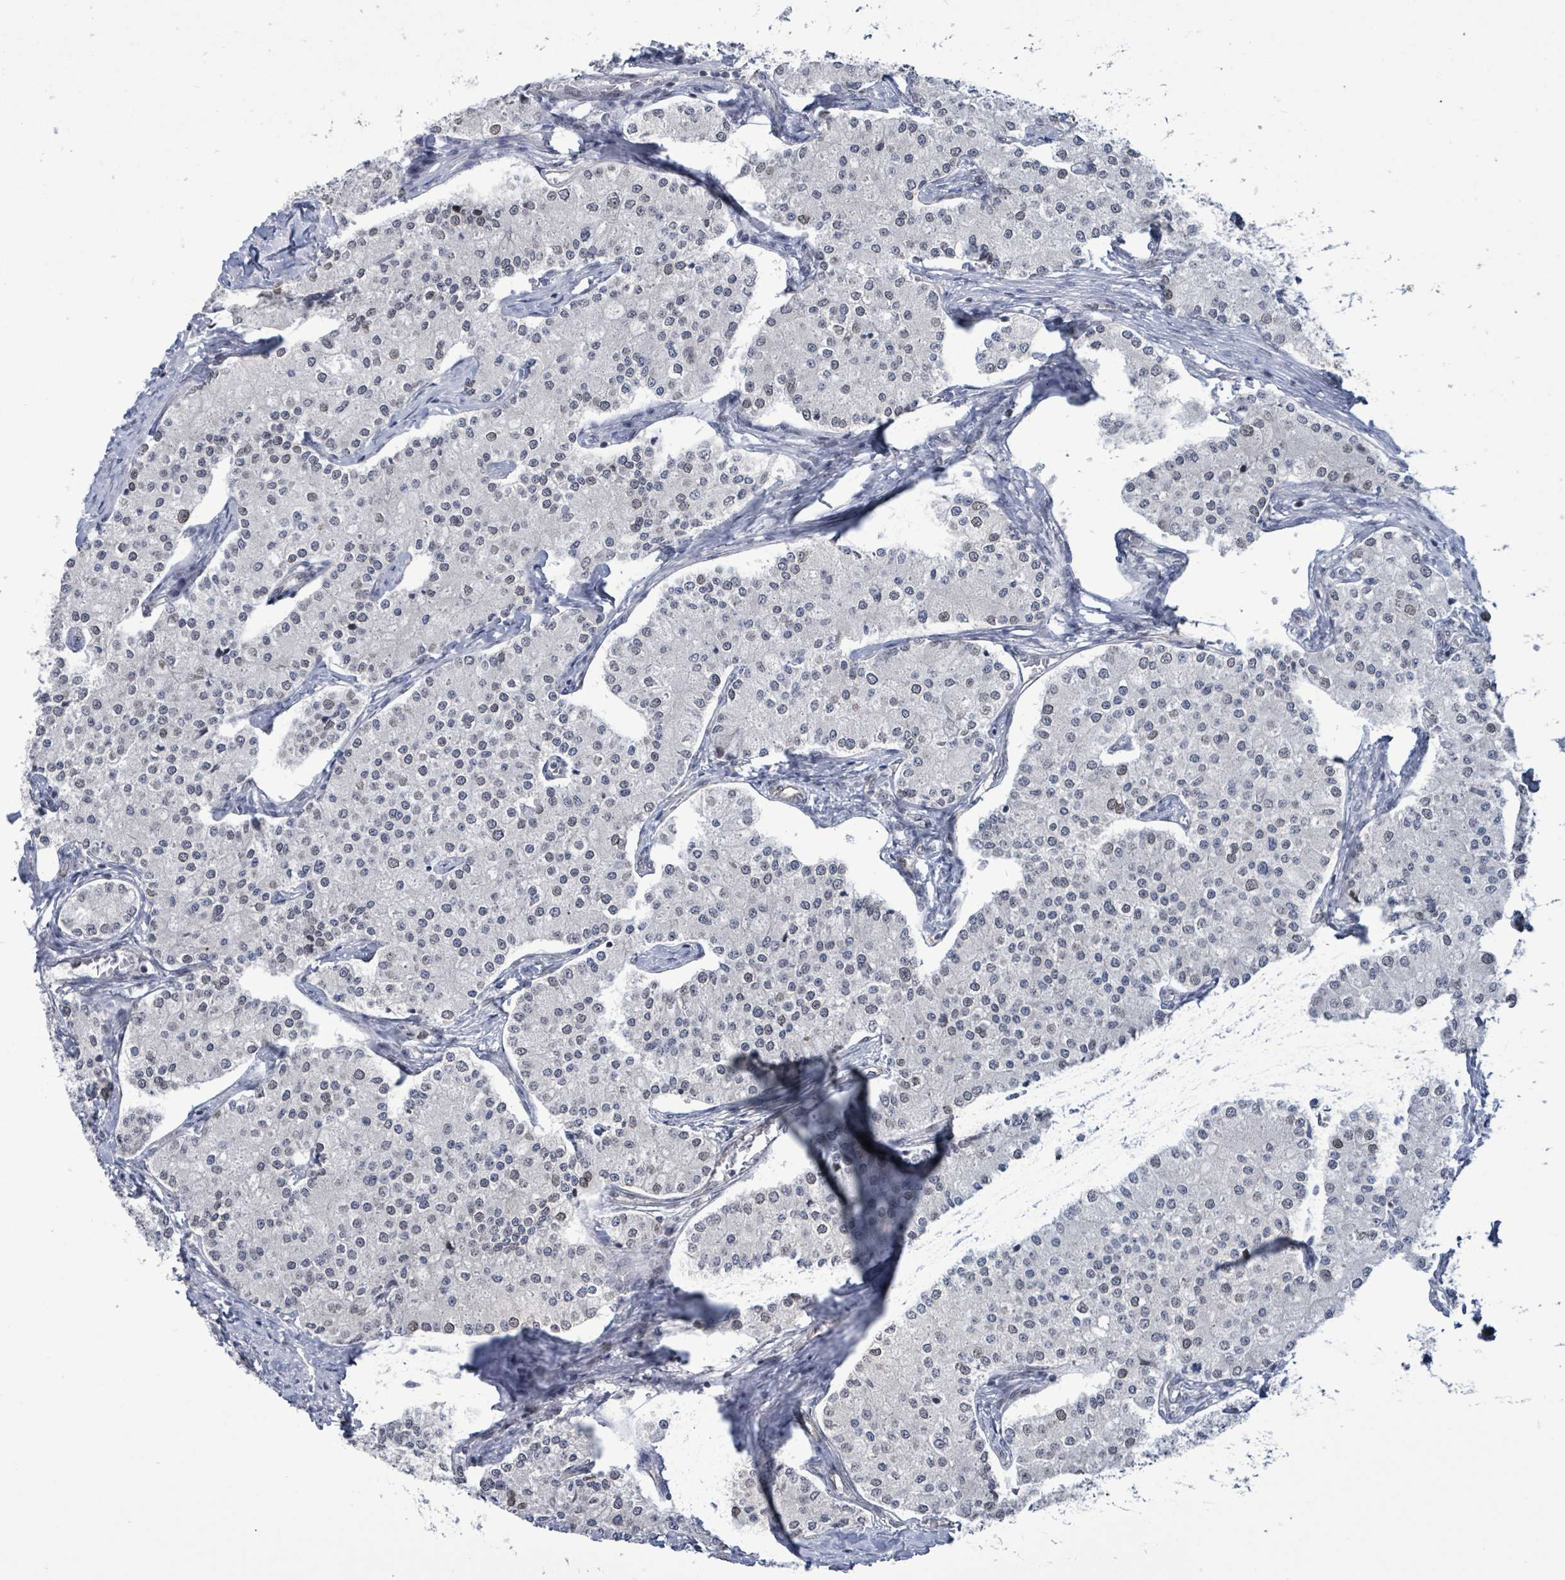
{"staining": {"intensity": "negative", "quantity": "none", "location": "none"}, "tissue": "carcinoid", "cell_type": "Tumor cells", "image_type": "cancer", "snomed": [{"axis": "morphology", "description": "Carcinoid, malignant, NOS"}, {"axis": "topography", "description": "Colon"}], "caption": "Immunohistochemical staining of carcinoid shows no significant expression in tumor cells.", "gene": "RRN3", "patient": {"sex": "female", "age": 52}}